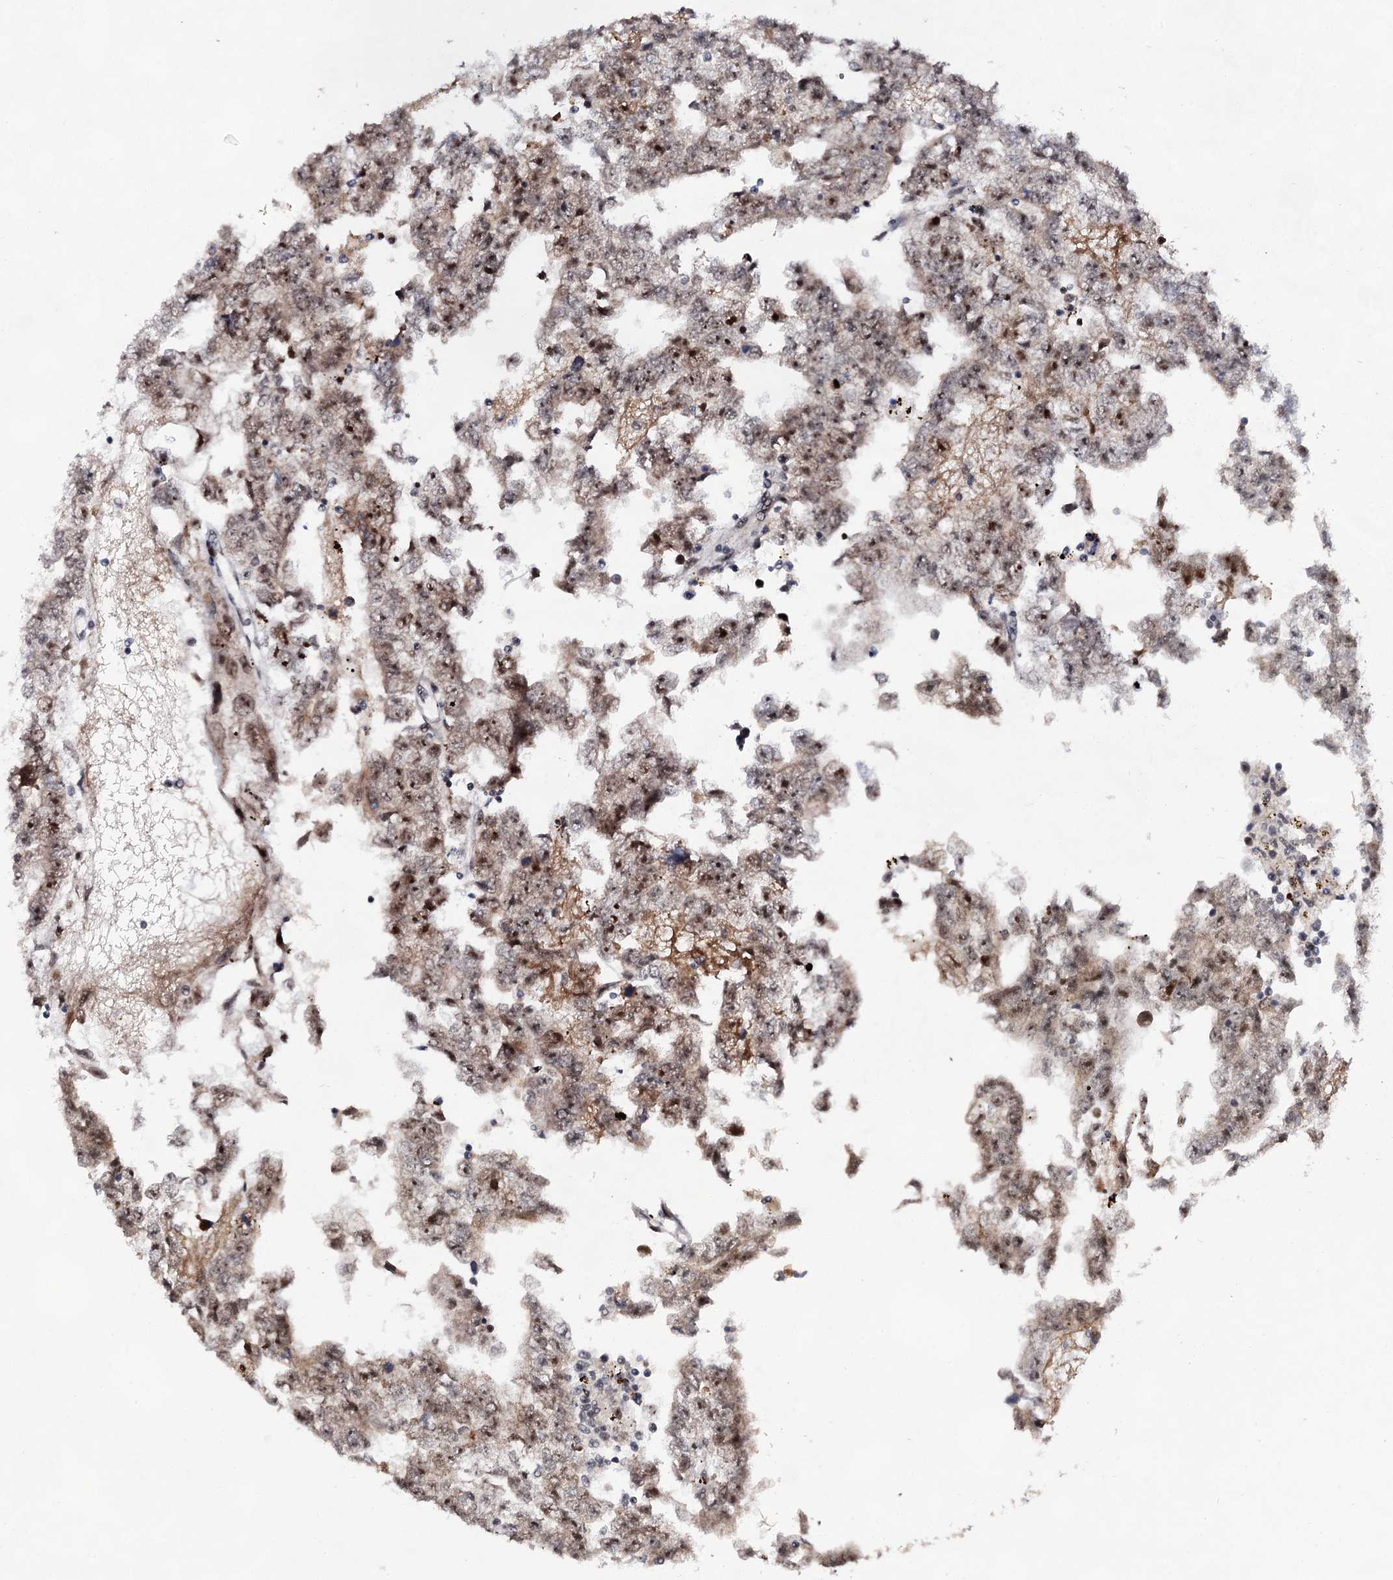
{"staining": {"intensity": "strong", "quantity": ">75%", "location": "cytoplasmic/membranous,nuclear"}, "tissue": "testis cancer", "cell_type": "Tumor cells", "image_type": "cancer", "snomed": [{"axis": "morphology", "description": "Carcinoma, Embryonal, NOS"}, {"axis": "topography", "description": "Testis"}], "caption": "Protein staining of testis cancer (embryonal carcinoma) tissue displays strong cytoplasmic/membranous and nuclear staining in about >75% of tumor cells.", "gene": "EXOSC10", "patient": {"sex": "male", "age": 25}}